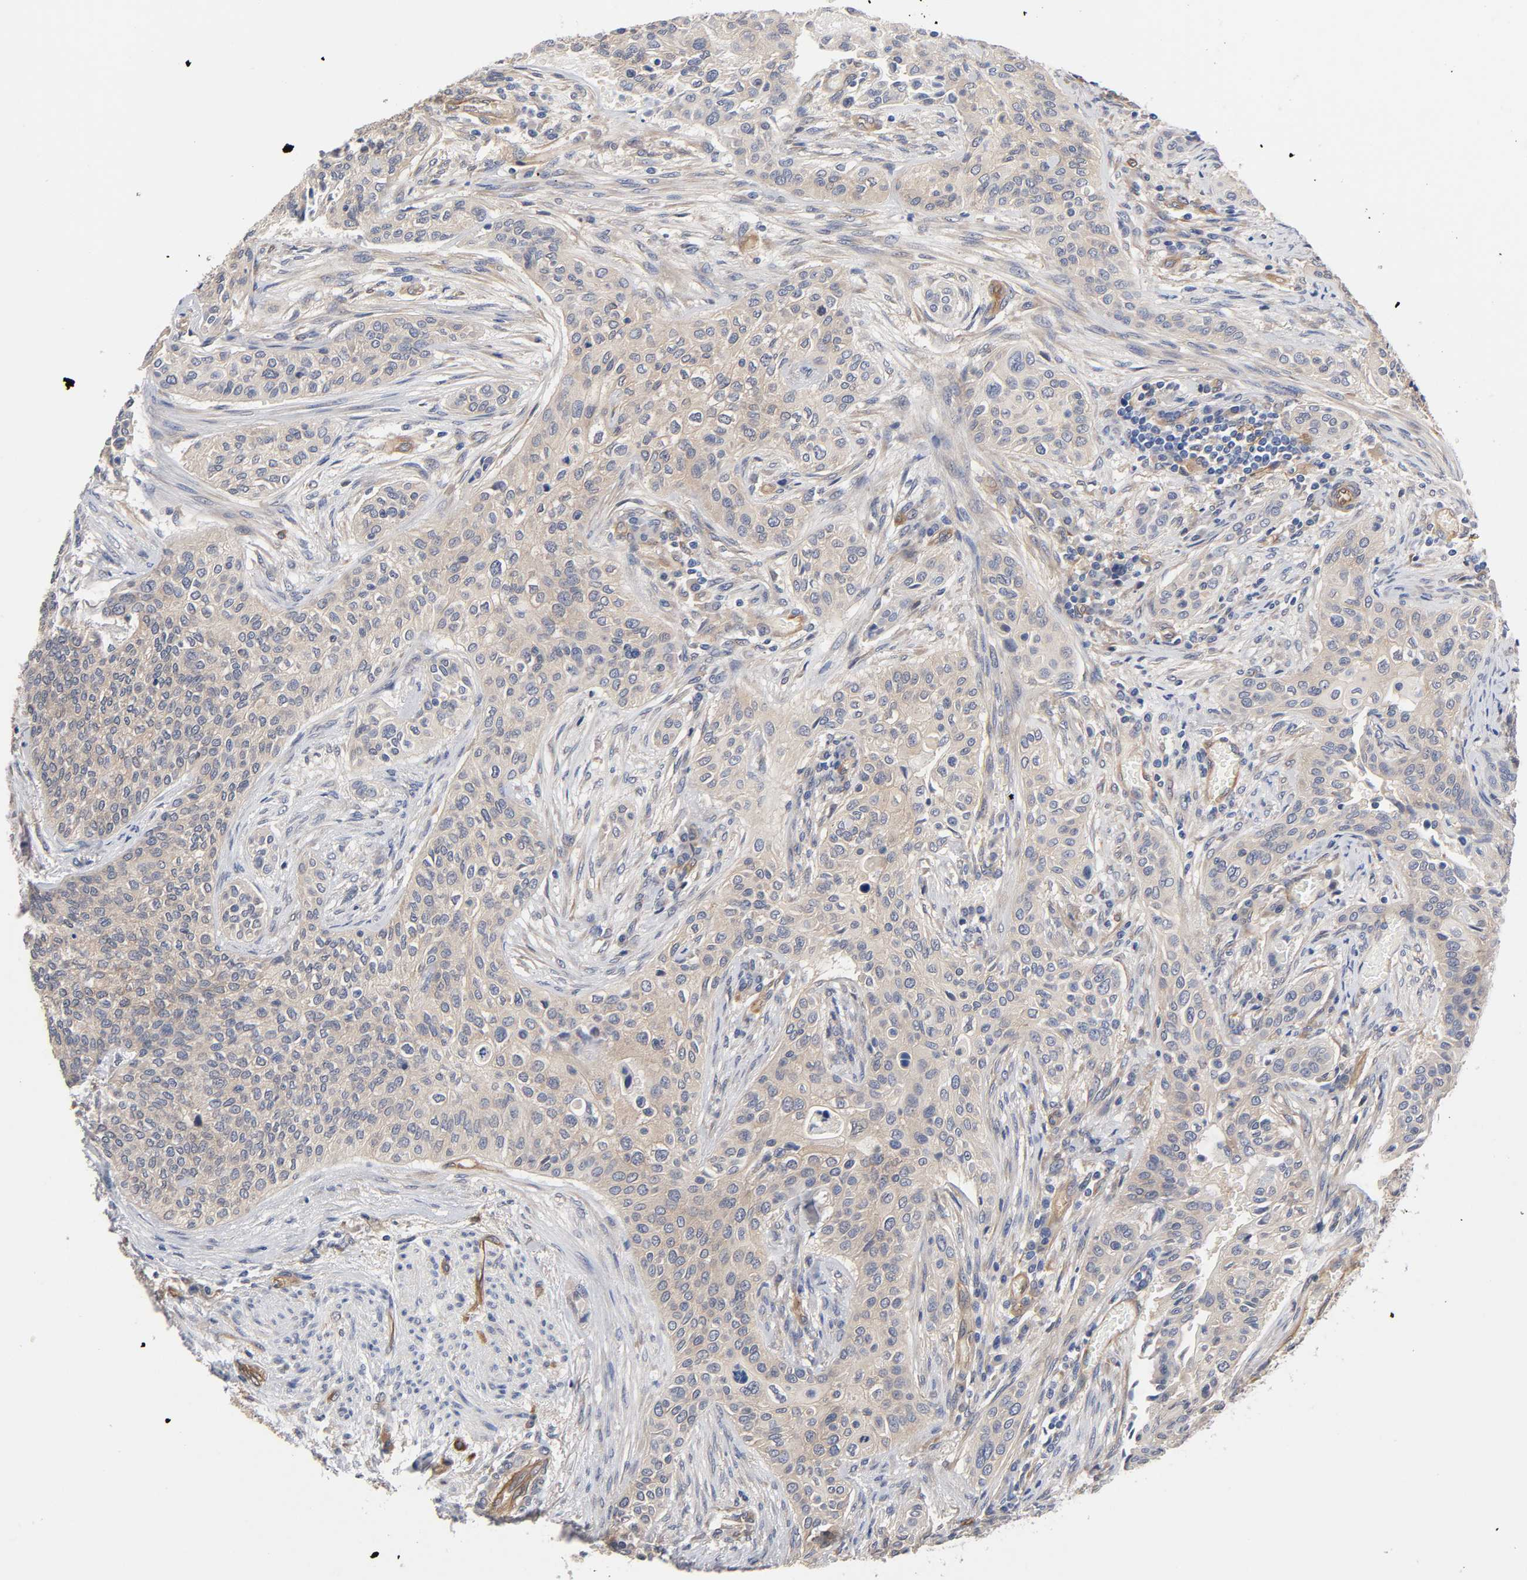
{"staining": {"intensity": "negative", "quantity": "none", "location": "none"}, "tissue": "urothelial cancer", "cell_type": "Tumor cells", "image_type": "cancer", "snomed": [{"axis": "morphology", "description": "Urothelial carcinoma, High grade"}, {"axis": "topography", "description": "Urinary bladder"}], "caption": "A histopathology image of human urothelial cancer is negative for staining in tumor cells.", "gene": "RAB13", "patient": {"sex": "male", "age": 74}}